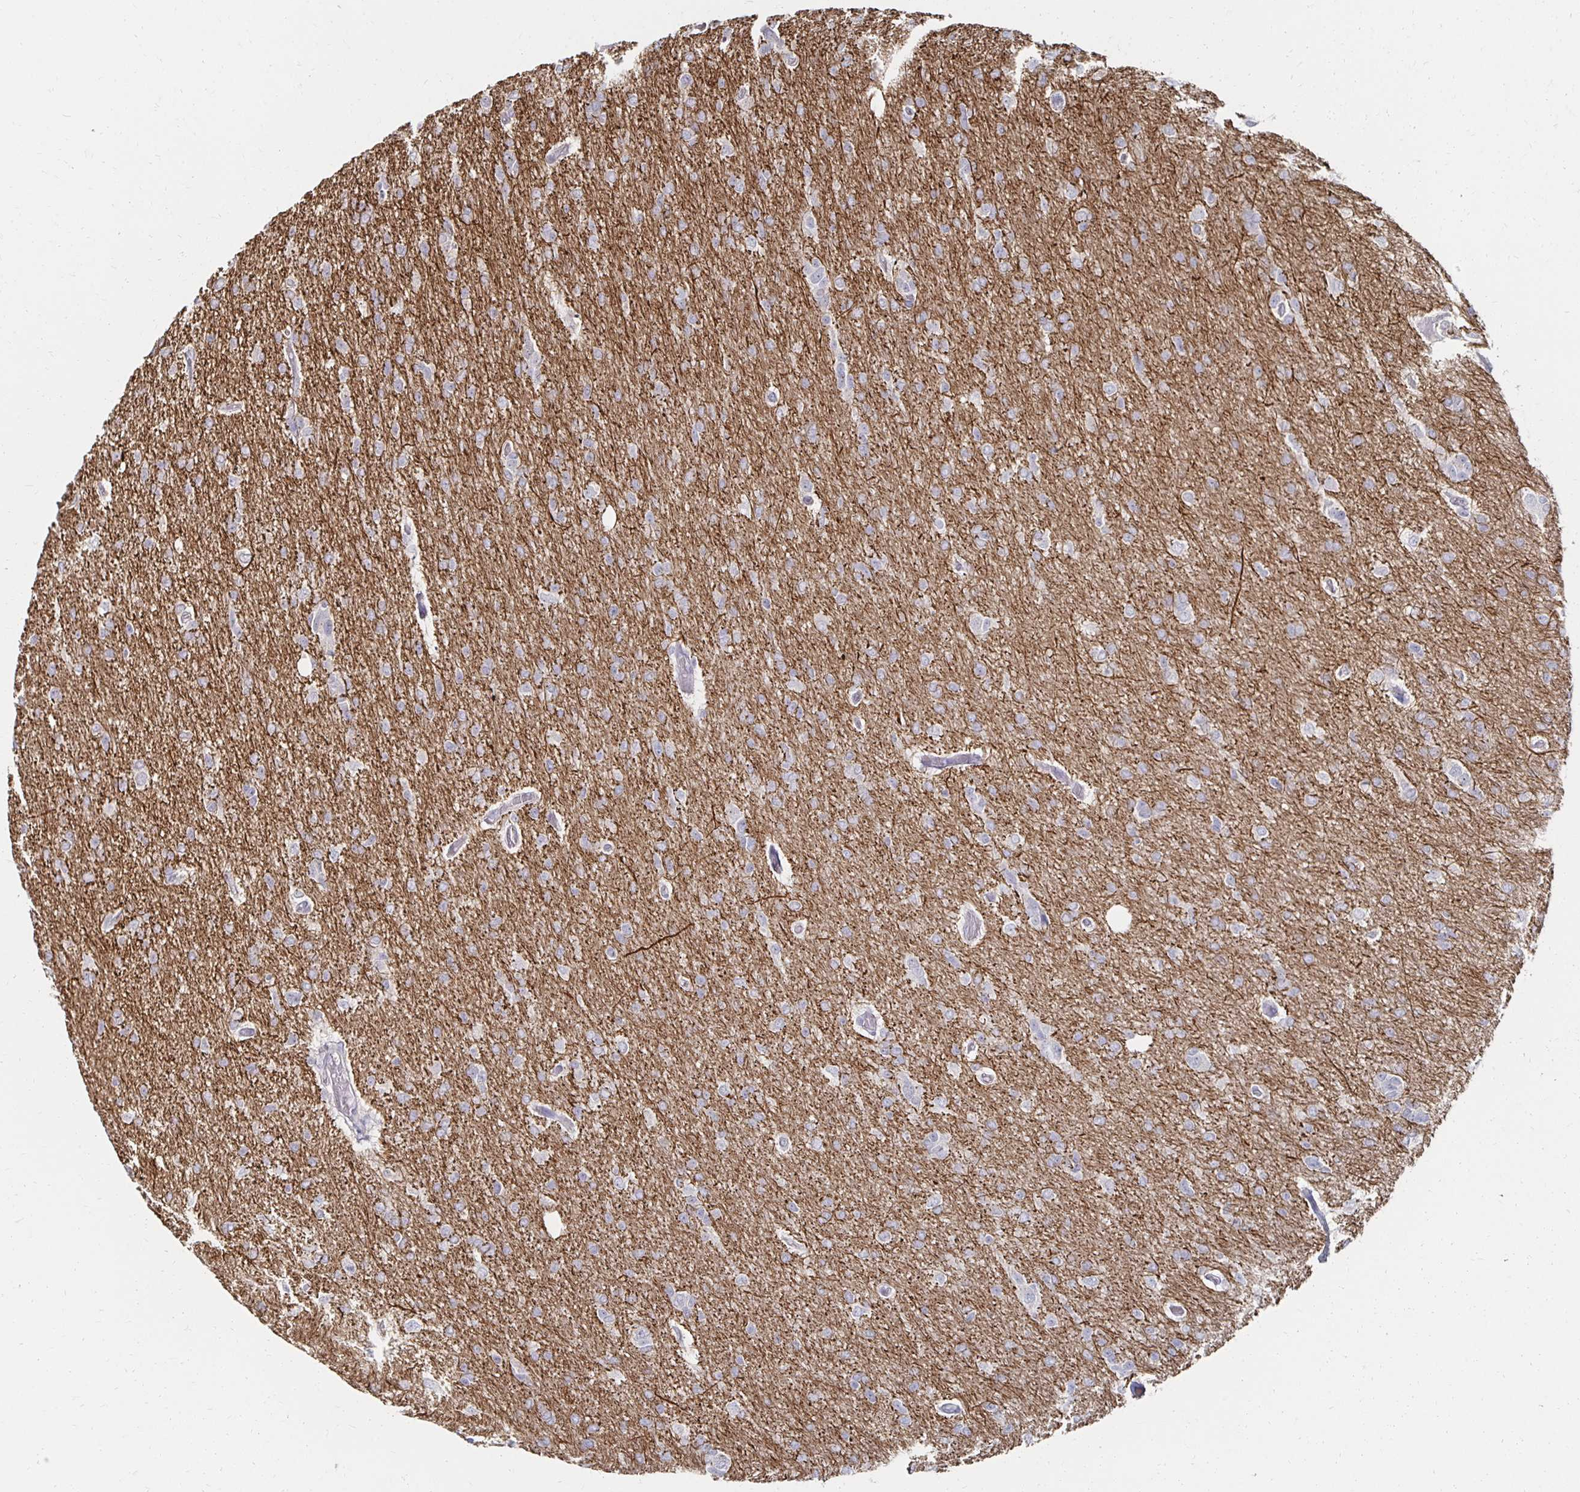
{"staining": {"intensity": "negative", "quantity": "none", "location": "none"}, "tissue": "glioma", "cell_type": "Tumor cells", "image_type": "cancer", "snomed": [{"axis": "morphology", "description": "Glioma, malignant, Low grade"}, {"axis": "topography", "description": "Brain"}], "caption": "Human glioma stained for a protein using immunohistochemistry reveals no staining in tumor cells.", "gene": "ZNF727", "patient": {"sex": "male", "age": 26}}